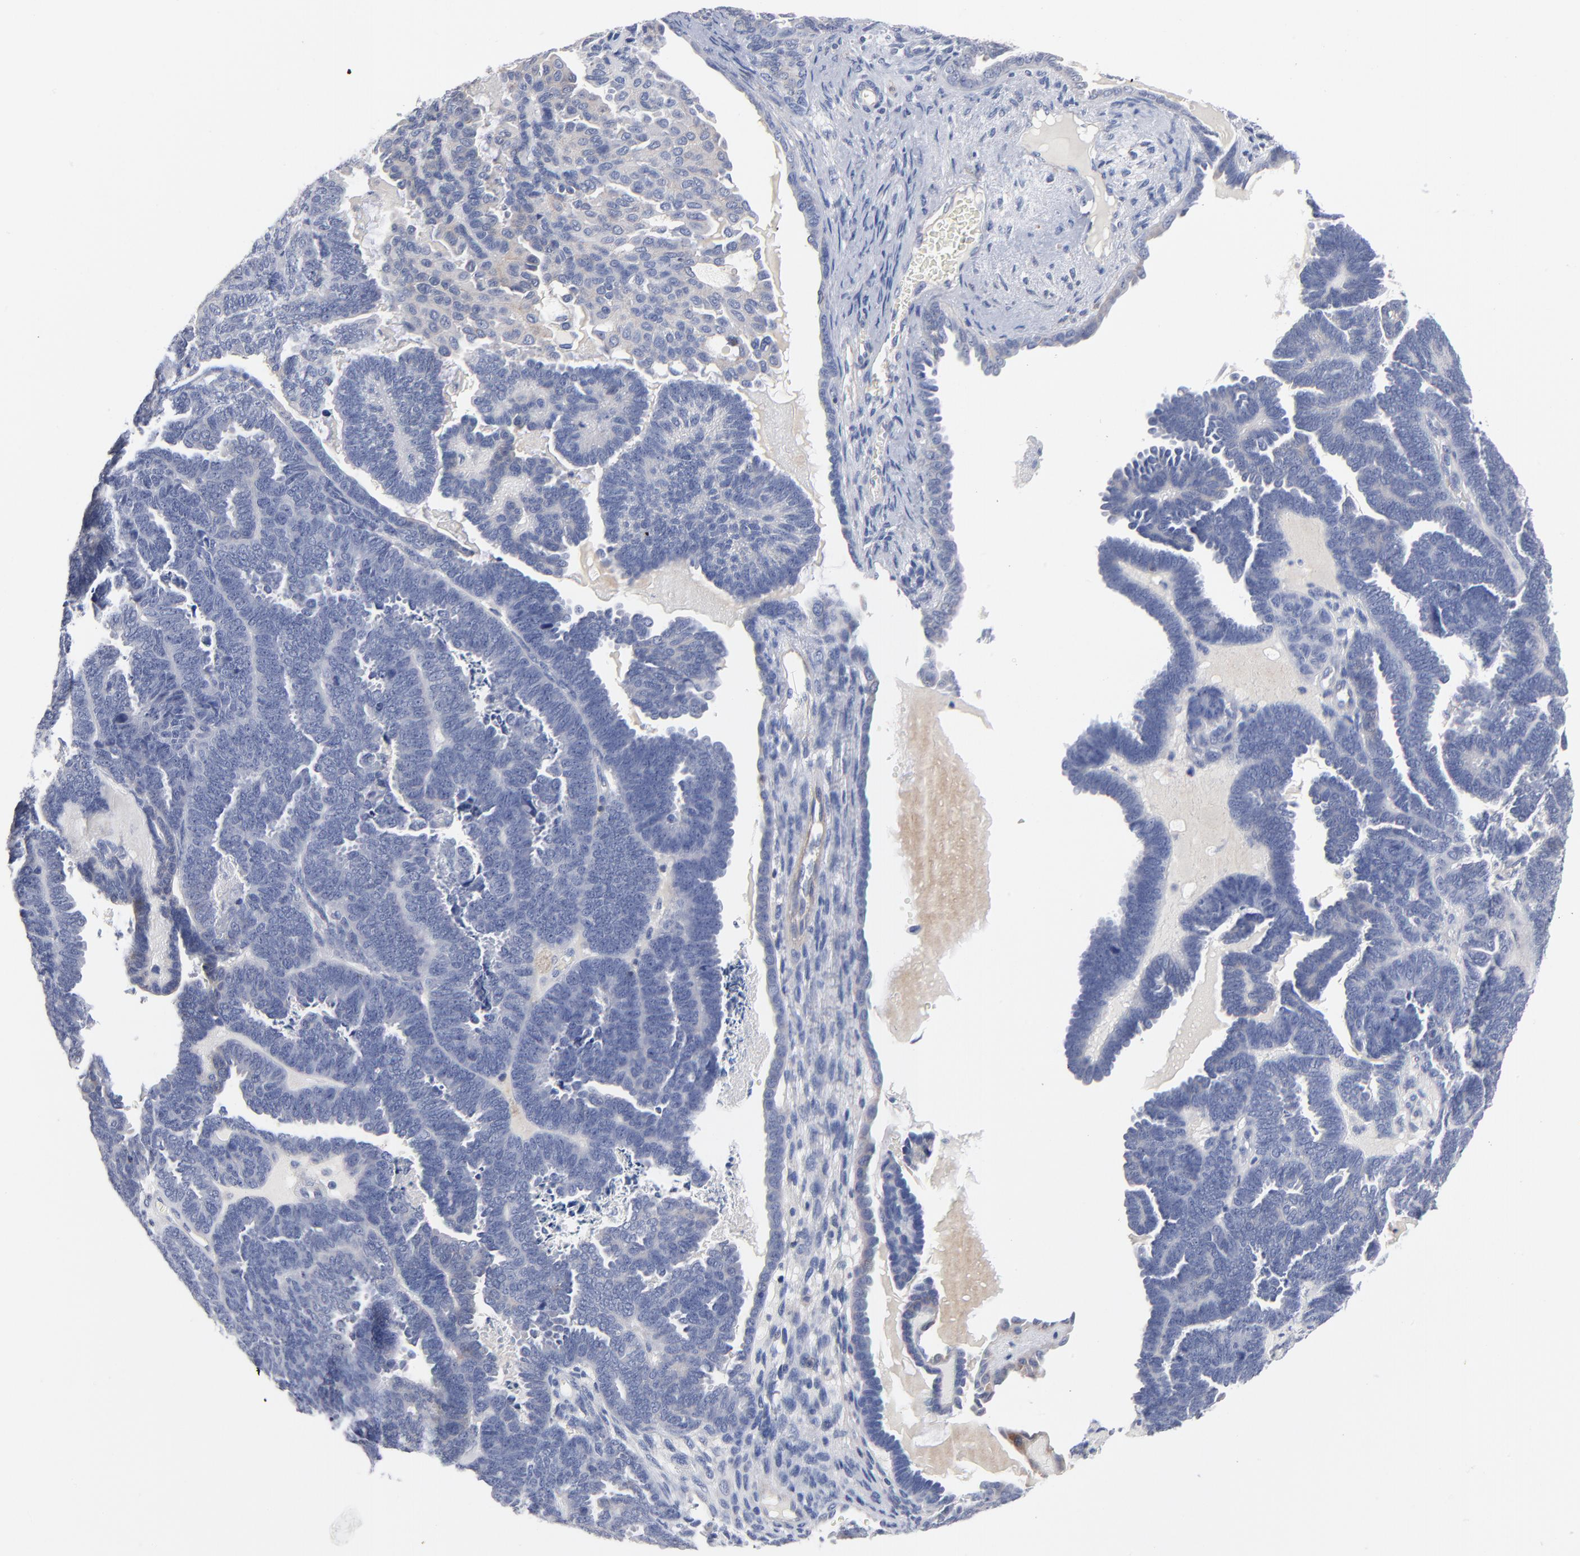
{"staining": {"intensity": "weak", "quantity": "<25%", "location": "cytoplasmic/membranous"}, "tissue": "endometrial cancer", "cell_type": "Tumor cells", "image_type": "cancer", "snomed": [{"axis": "morphology", "description": "Neoplasm, malignant, NOS"}, {"axis": "topography", "description": "Endometrium"}], "caption": "An IHC photomicrograph of endometrial malignant neoplasm is shown. There is no staining in tumor cells of endometrial malignant neoplasm.", "gene": "PDLIM2", "patient": {"sex": "female", "age": 74}}